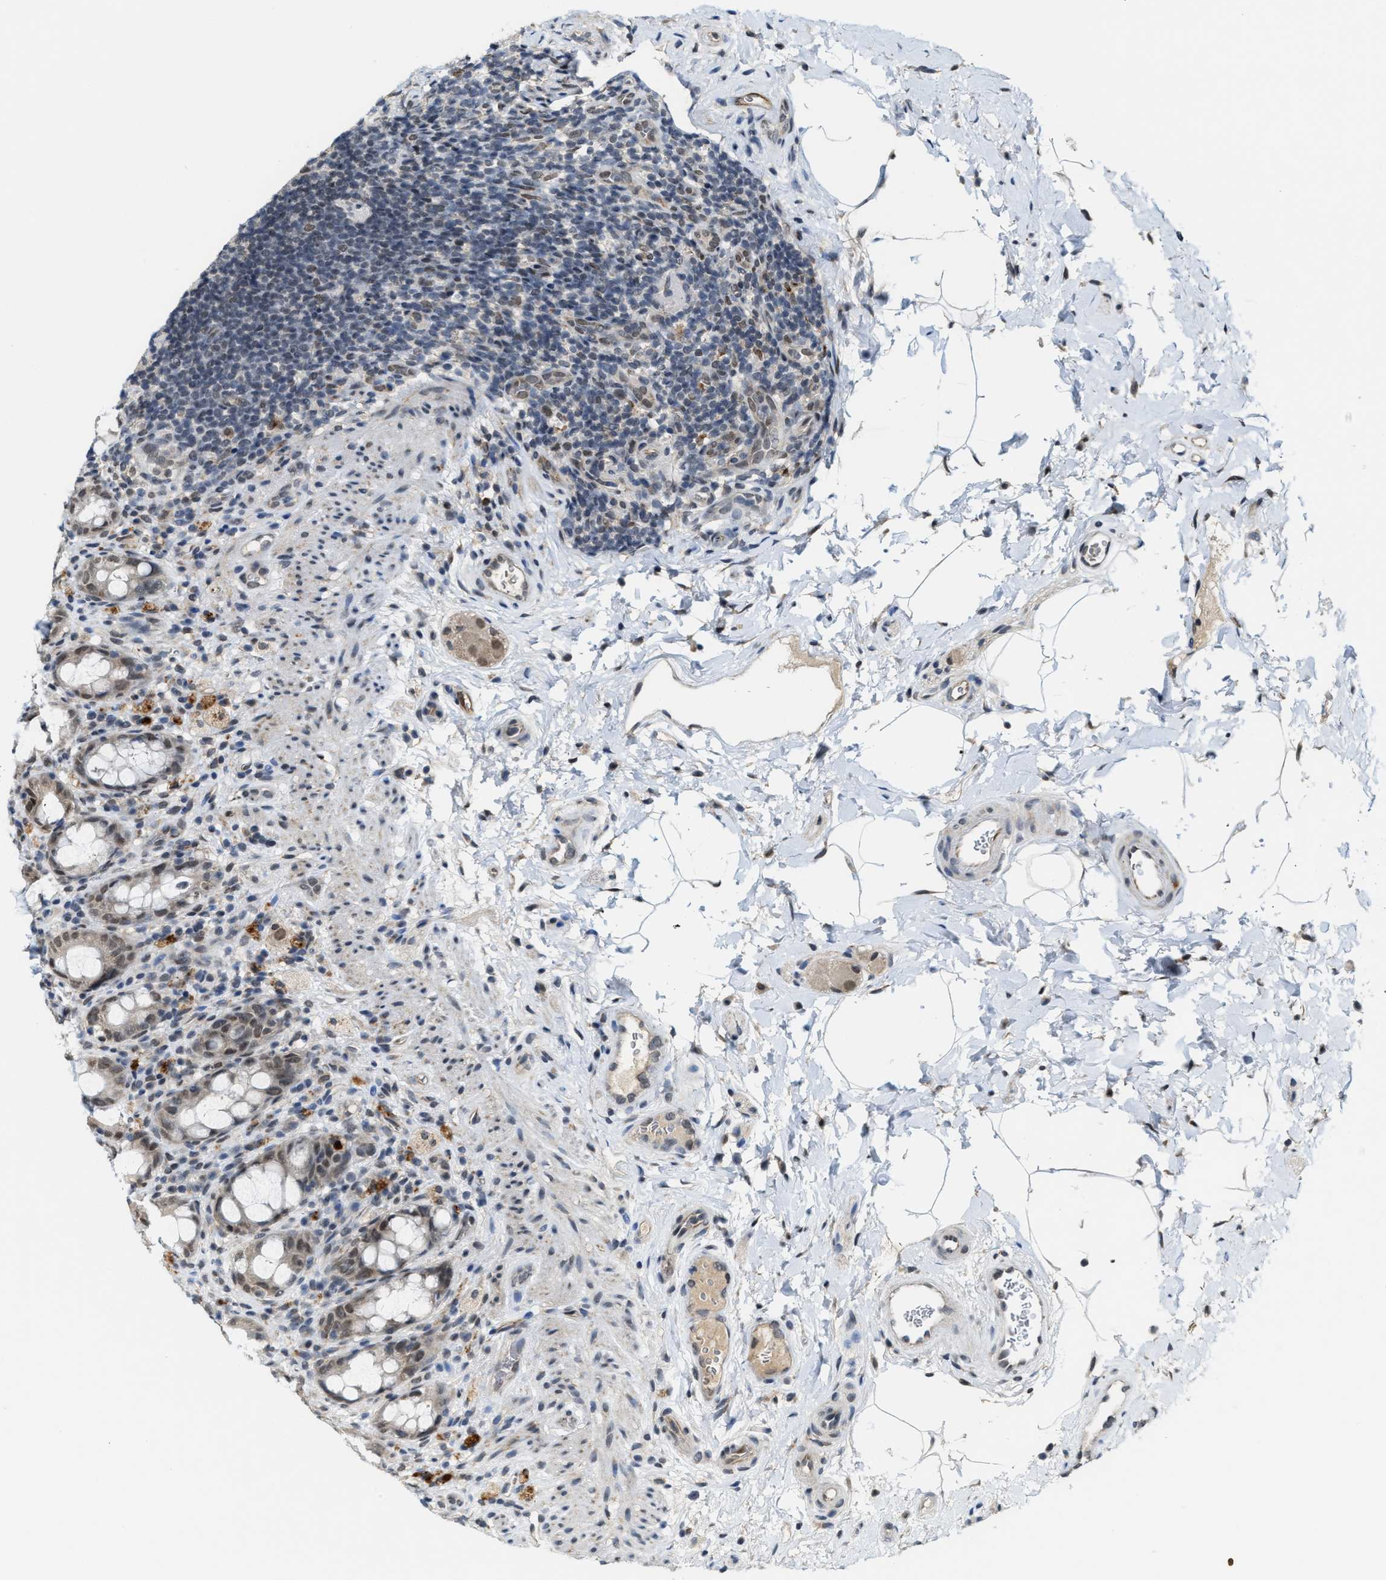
{"staining": {"intensity": "weak", "quantity": ">75%", "location": "cytoplasmic/membranous,nuclear"}, "tissue": "rectum", "cell_type": "Glandular cells", "image_type": "normal", "snomed": [{"axis": "morphology", "description": "Normal tissue, NOS"}, {"axis": "topography", "description": "Rectum"}], "caption": "Brown immunohistochemical staining in unremarkable rectum exhibits weak cytoplasmic/membranous,nuclear expression in about >75% of glandular cells. (DAB IHC, brown staining for protein, blue staining for nuclei).", "gene": "KIF24", "patient": {"sex": "male", "age": 44}}